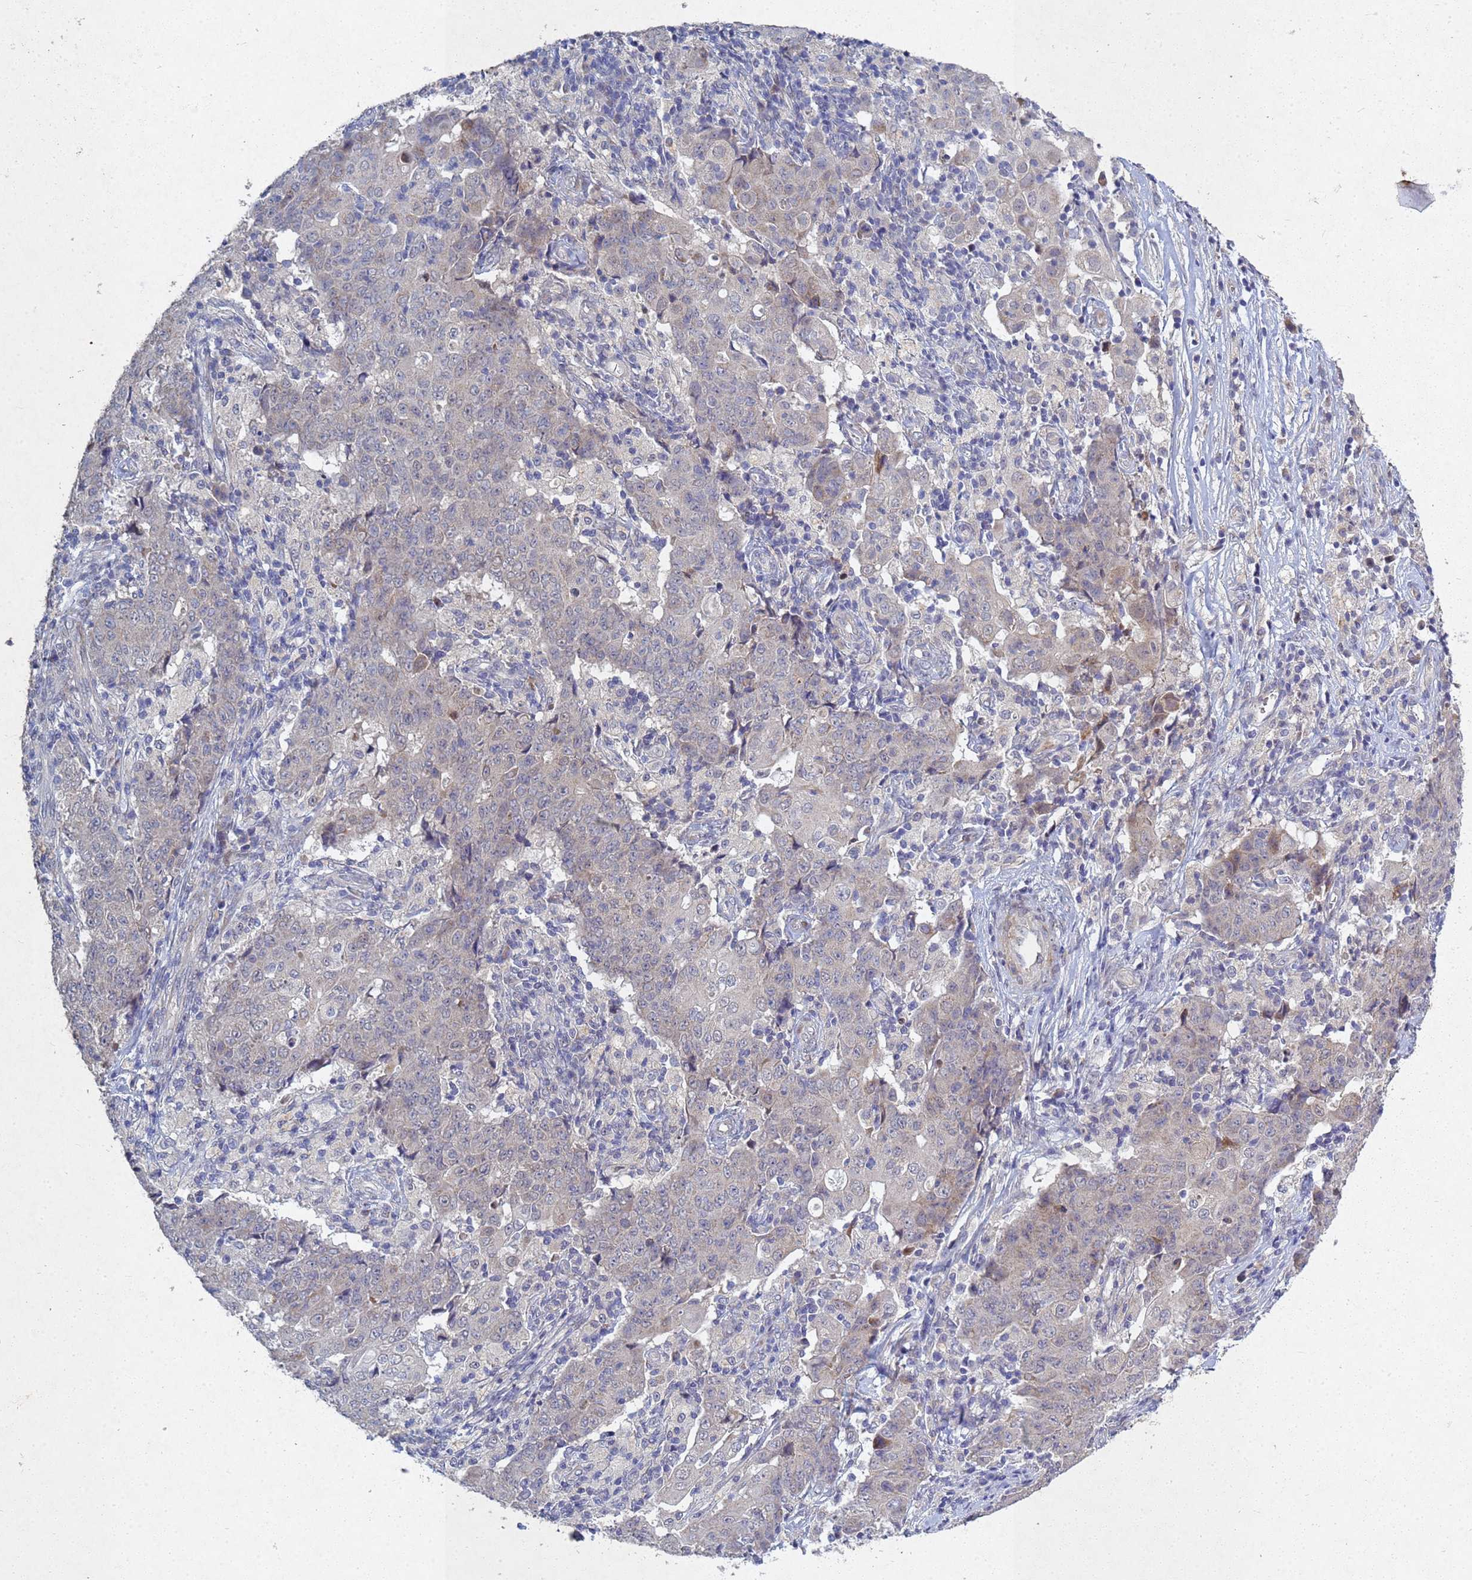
{"staining": {"intensity": "weak", "quantity": "<25%", "location": "cytoplasmic/membranous"}, "tissue": "ovarian cancer", "cell_type": "Tumor cells", "image_type": "cancer", "snomed": [{"axis": "morphology", "description": "Carcinoma, endometroid"}, {"axis": "topography", "description": "Ovary"}], "caption": "Tumor cells show no significant protein staining in ovarian cancer (endometroid carcinoma). Brightfield microscopy of immunohistochemistry stained with DAB (3,3'-diaminobenzidine) (brown) and hematoxylin (blue), captured at high magnification.", "gene": "TNPO2", "patient": {"sex": "female", "age": 42}}